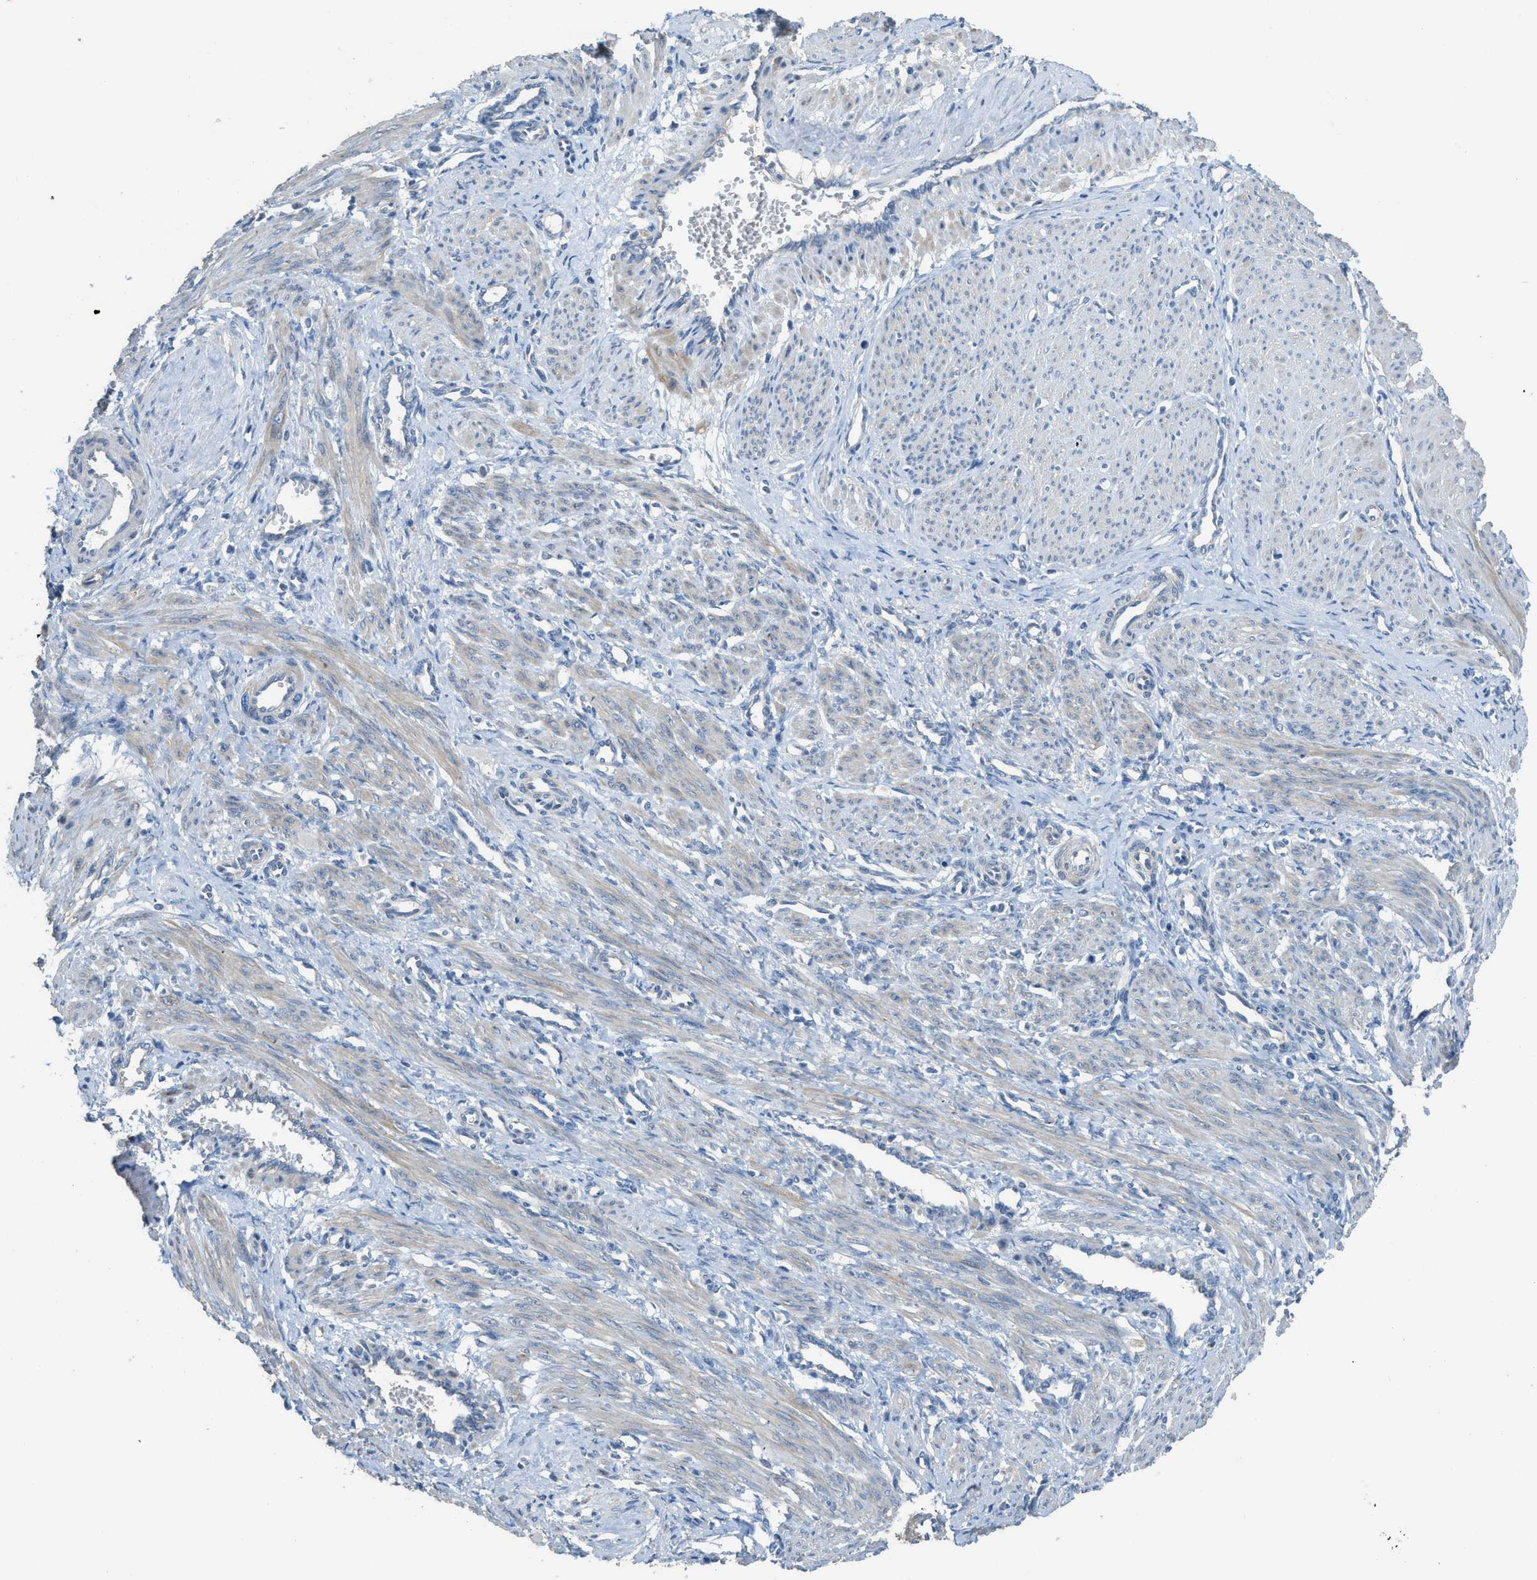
{"staining": {"intensity": "moderate", "quantity": ">75%", "location": "cytoplasmic/membranous"}, "tissue": "smooth muscle", "cell_type": "Smooth muscle cells", "image_type": "normal", "snomed": [{"axis": "morphology", "description": "Normal tissue, NOS"}, {"axis": "topography", "description": "Endometrium"}], "caption": "Brown immunohistochemical staining in unremarkable smooth muscle displays moderate cytoplasmic/membranous staining in approximately >75% of smooth muscle cells.", "gene": "TIMD4", "patient": {"sex": "female", "age": 33}}